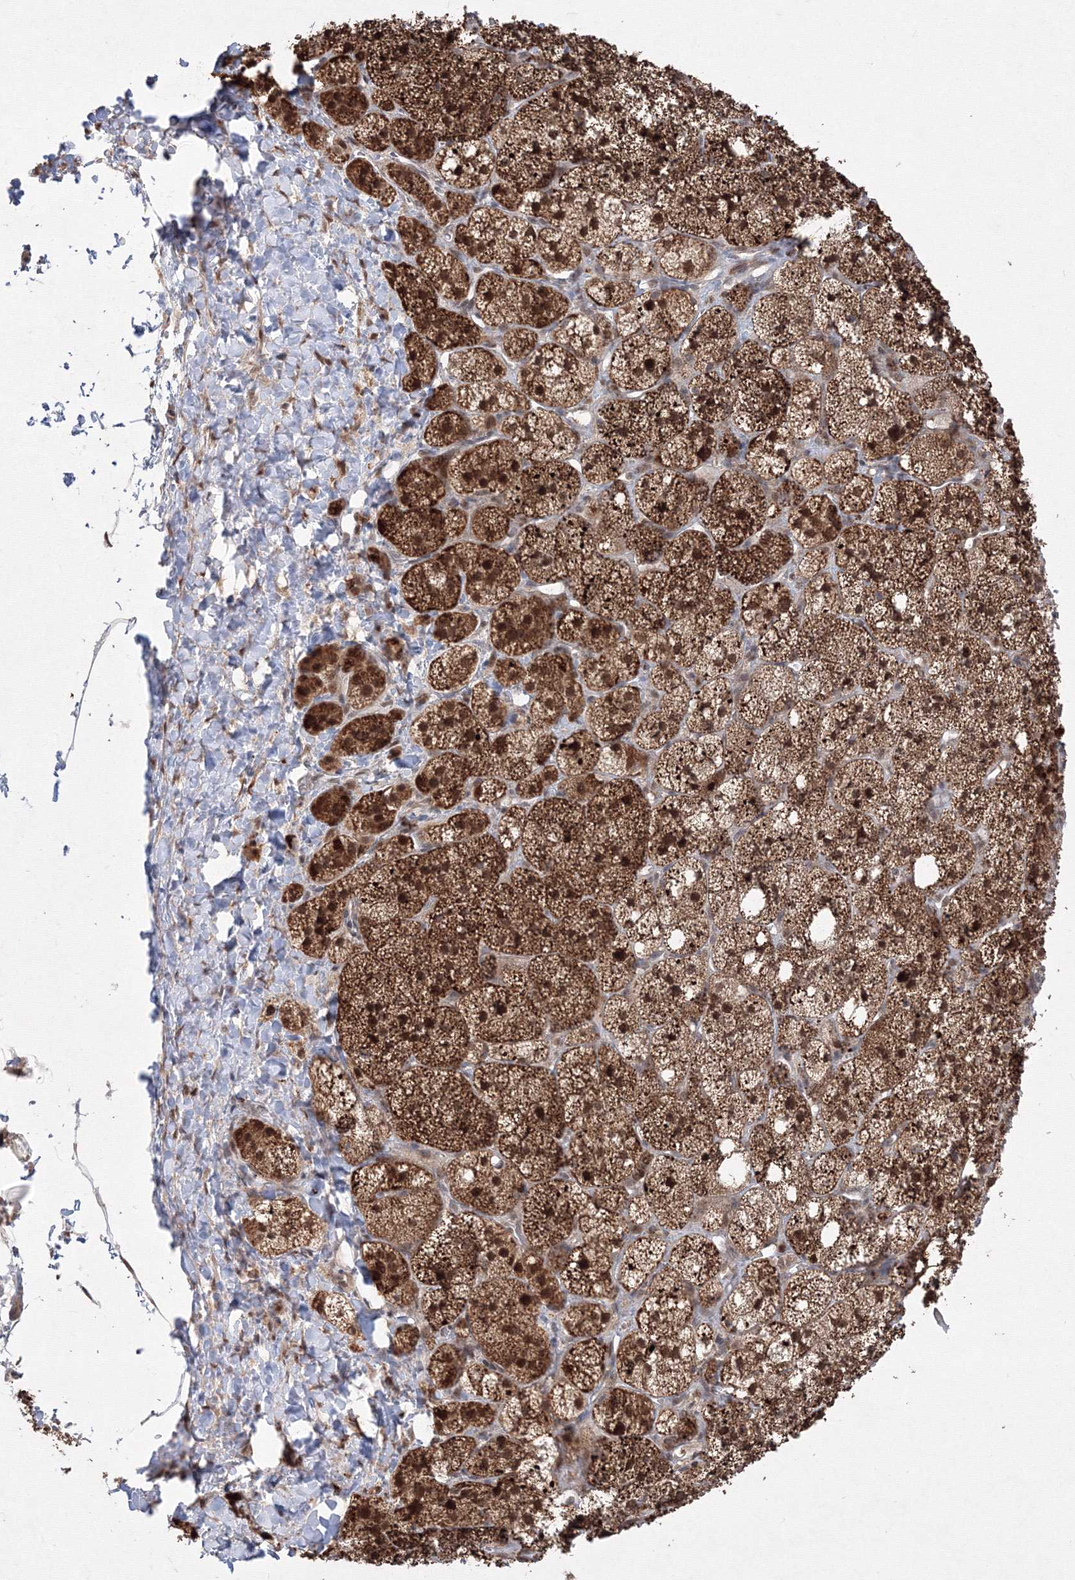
{"staining": {"intensity": "strong", "quantity": ">75%", "location": "cytoplasmic/membranous,nuclear"}, "tissue": "adrenal gland", "cell_type": "Glandular cells", "image_type": "normal", "snomed": [{"axis": "morphology", "description": "Normal tissue, NOS"}, {"axis": "topography", "description": "Adrenal gland"}], "caption": "Protein staining reveals strong cytoplasmic/membranous,nuclear positivity in about >75% of glandular cells in benign adrenal gland. The staining was performed using DAB (3,3'-diaminobenzidine) to visualize the protein expression in brown, while the nuclei were stained in blue with hematoxylin (Magnification: 20x).", "gene": "COPS4", "patient": {"sex": "male", "age": 61}}